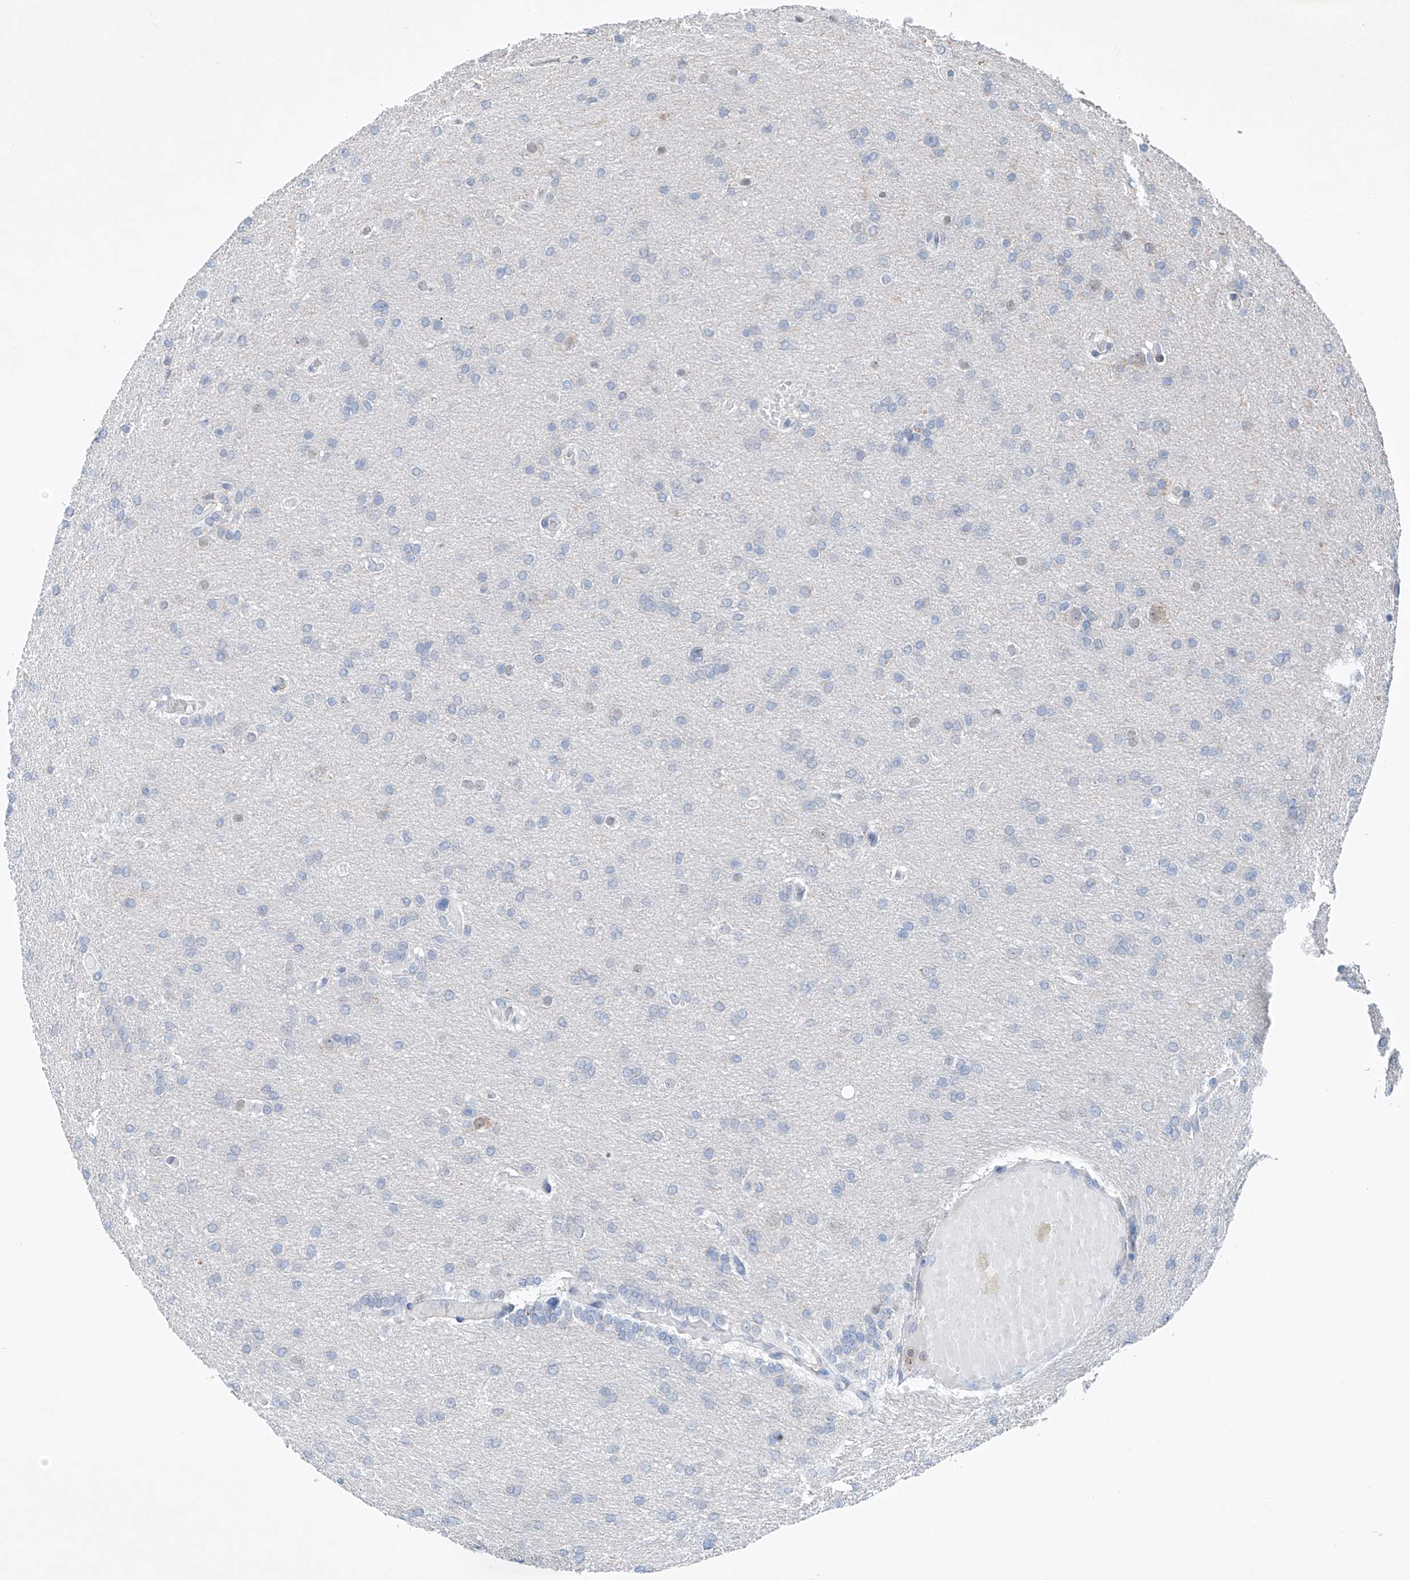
{"staining": {"intensity": "negative", "quantity": "none", "location": "none"}, "tissue": "glioma", "cell_type": "Tumor cells", "image_type": "cancer", "snomed": [{"axis": "morphology", "description": "Glioma, malignant, High grade"}, {"axis": "topography", "description": "Cerebral cortex"}], "caption": "This micrograph is of malignant glioma (high-grade) stained with IHC to label a protein in brown with the nuclei are counter-stained blue. There is no expression in tumor cells.", "gene": "KLF15", "patient": {"sex": "female", "age": 36}}